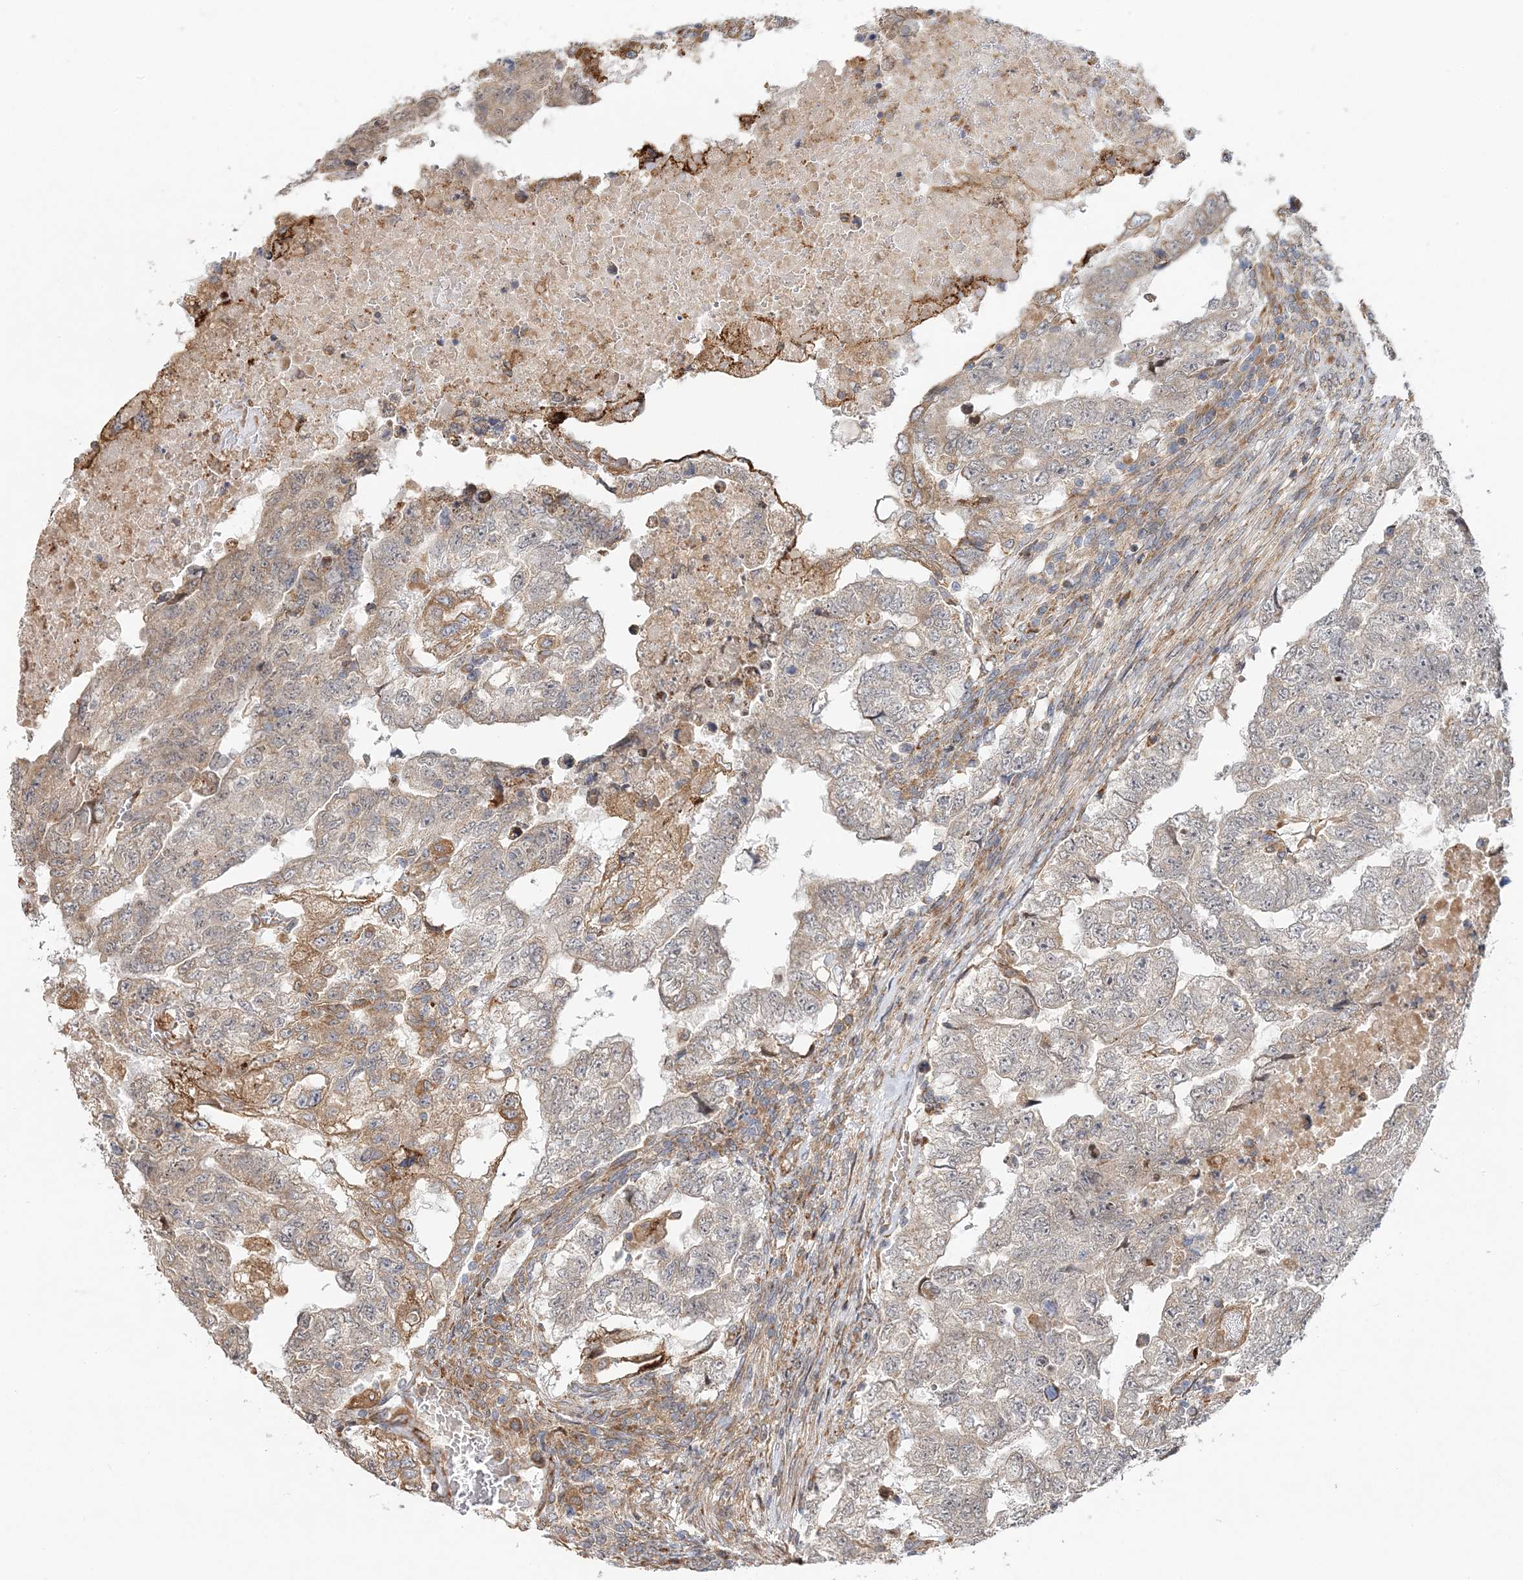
{"staining": {"intensity": "weak", "quantity": "<25%", "location": "cytoplasmic/membranous"}, "tissue": "testis cancer", "cell_type": "Tumor cells", "image_type": "cancer", "snomed": [{"axis": "morphology", "description": "Carcinoma, Embryonal, NOS"}, {"axis": "topography", "description": "Testis"}], "caption": "DAB immunohistochemical staining of human testis embryonal carcinoma shows no significant staining in tumor cells. (DAB (3,3'-diaminobenzidine) IHC visualized using brightfield microscopy, high magnification).", "gene": "ZFYVE16", "patient": {"sex": "male", "age": 36}}